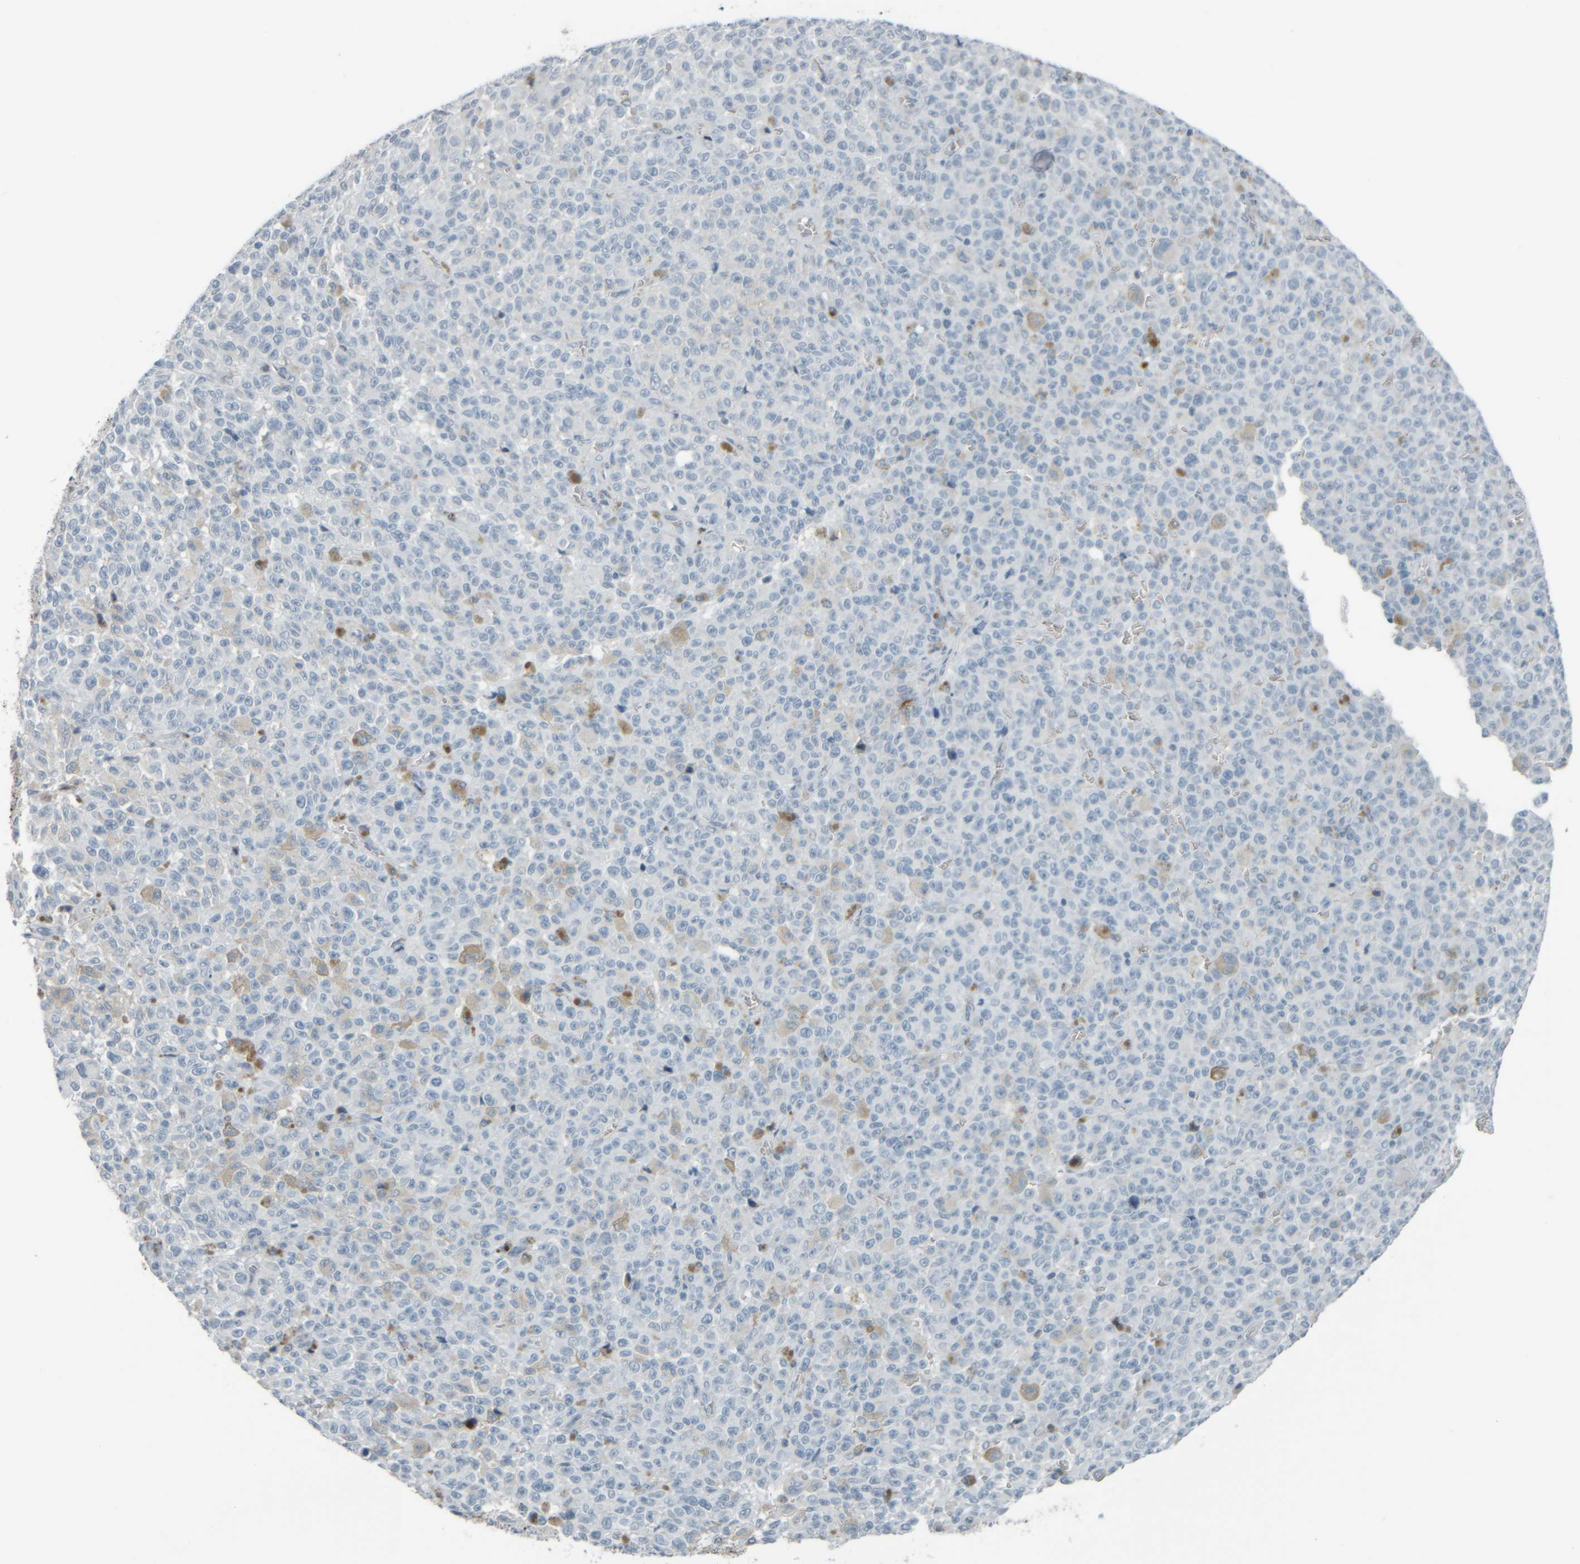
{"staining": {"intensity": "negative", "quantity": "none", "location": "none"}, "tissue": "melanoma", "cell_type": "Tumor cells", "image_type": "cancer", "snomed": [{"axis": "morphology", "description": "Malignant melanoma, NOS"}, {"axis": "topography", "description": "Skin"}], "caption": "High magnification brightfield microscopy of malignant melanoma stained with DAB (brown) and counterstained with hematoxylin (blue): tumor cells show no significant staining. (Brightfield microscopy of DAB immunohistochemistry (IHC) at high magnification).", "gene": "TPSAB1", "patient": {"sex": "female", "age": 82}}